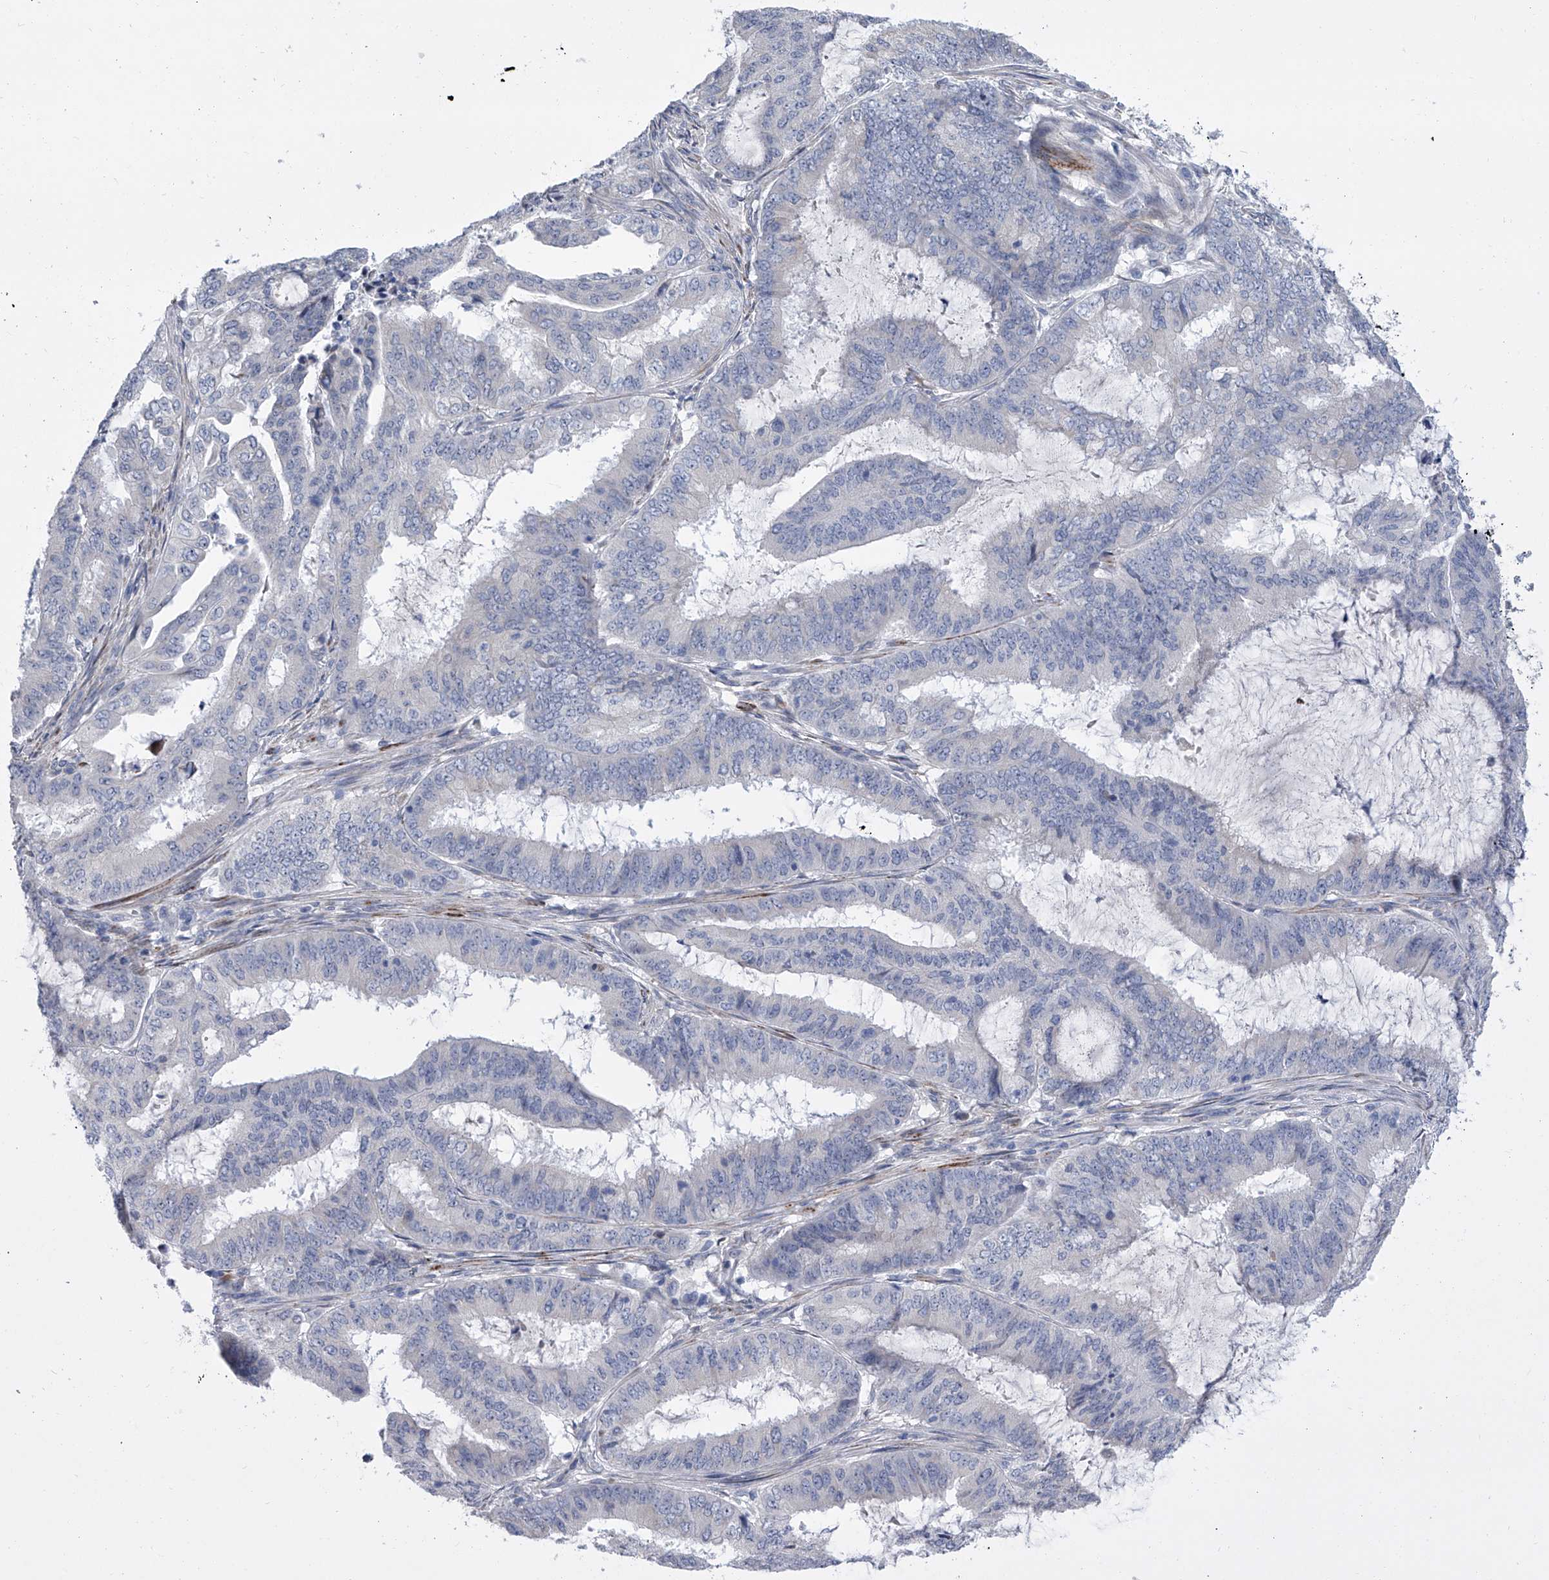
{"staining": {"intensity": "negative", "quantity": "none", "location": "none"}, "tissue": "endometrial cancer", "cell_type": "Tumor cells", "image_type": "cancer", "snomed": [{"axis": "morphology", "description": "Adenocarcinoma, NOS"}, {"axis": "topography", "description": "Endometrium"}], "caption": "Immunohistochemistry of endometrial cancer (adenocarcinoma) exhibits no positivity in tumor cells.", "gene": "ALG14", "patient": {"sex": "female", "age": 51}}